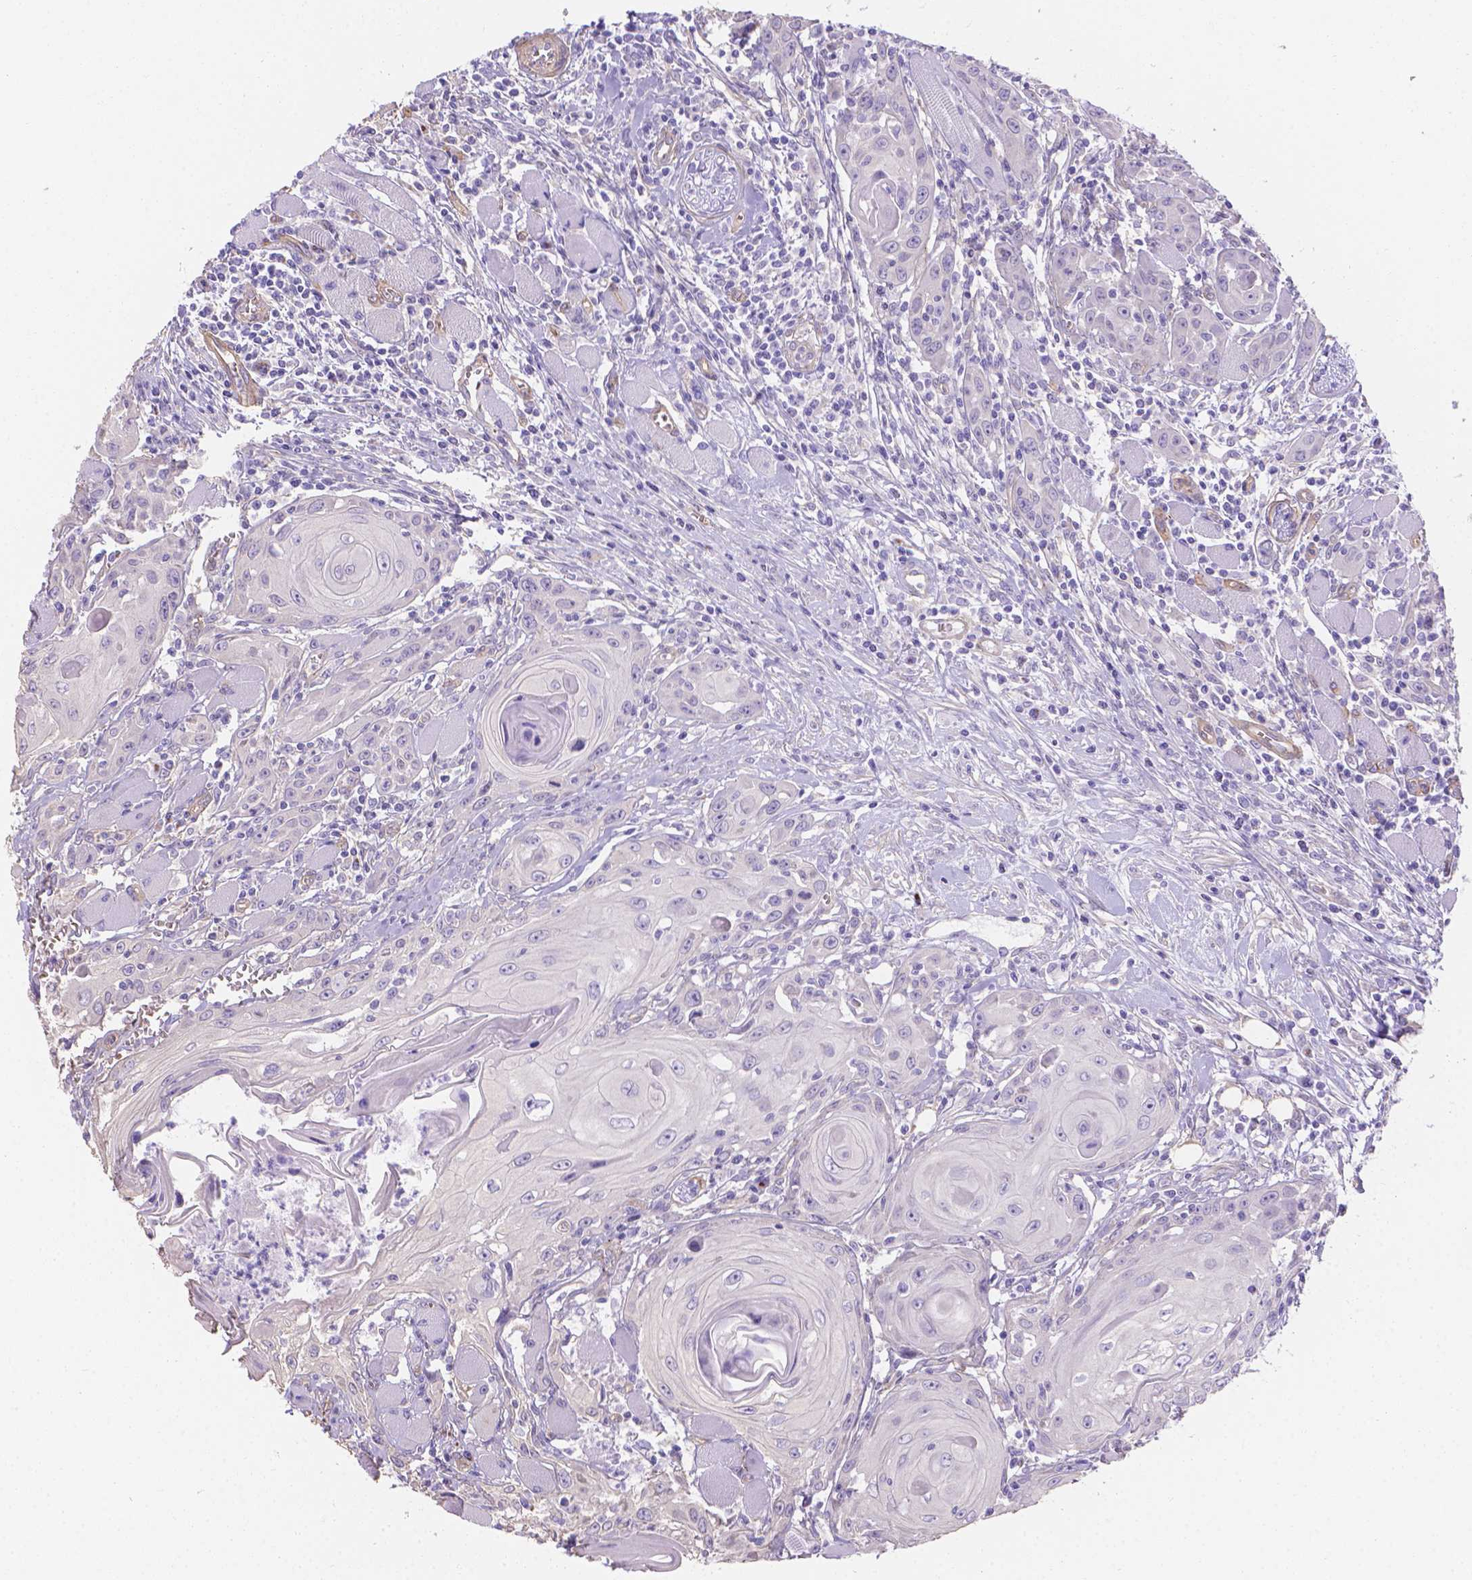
{"staining": {"intensity": "negative", "quantity": "none", "location": "none"}, "tissue": "head and neck cancer", "cell_type": "Tumor cells", "image_type": "cancer", "snomed": [{"axis": "morphology", "description": "Squamous cell carcinoma, NOS"}, {"axis": "topography", "description": "Head-Neck"}], "caption": "There is no significant expression in tumor cells of head and neck cancer. Nuclei are stained in blue.", "gene": "SLC40A1", "patient": {"sex": "female", "age": 80}}